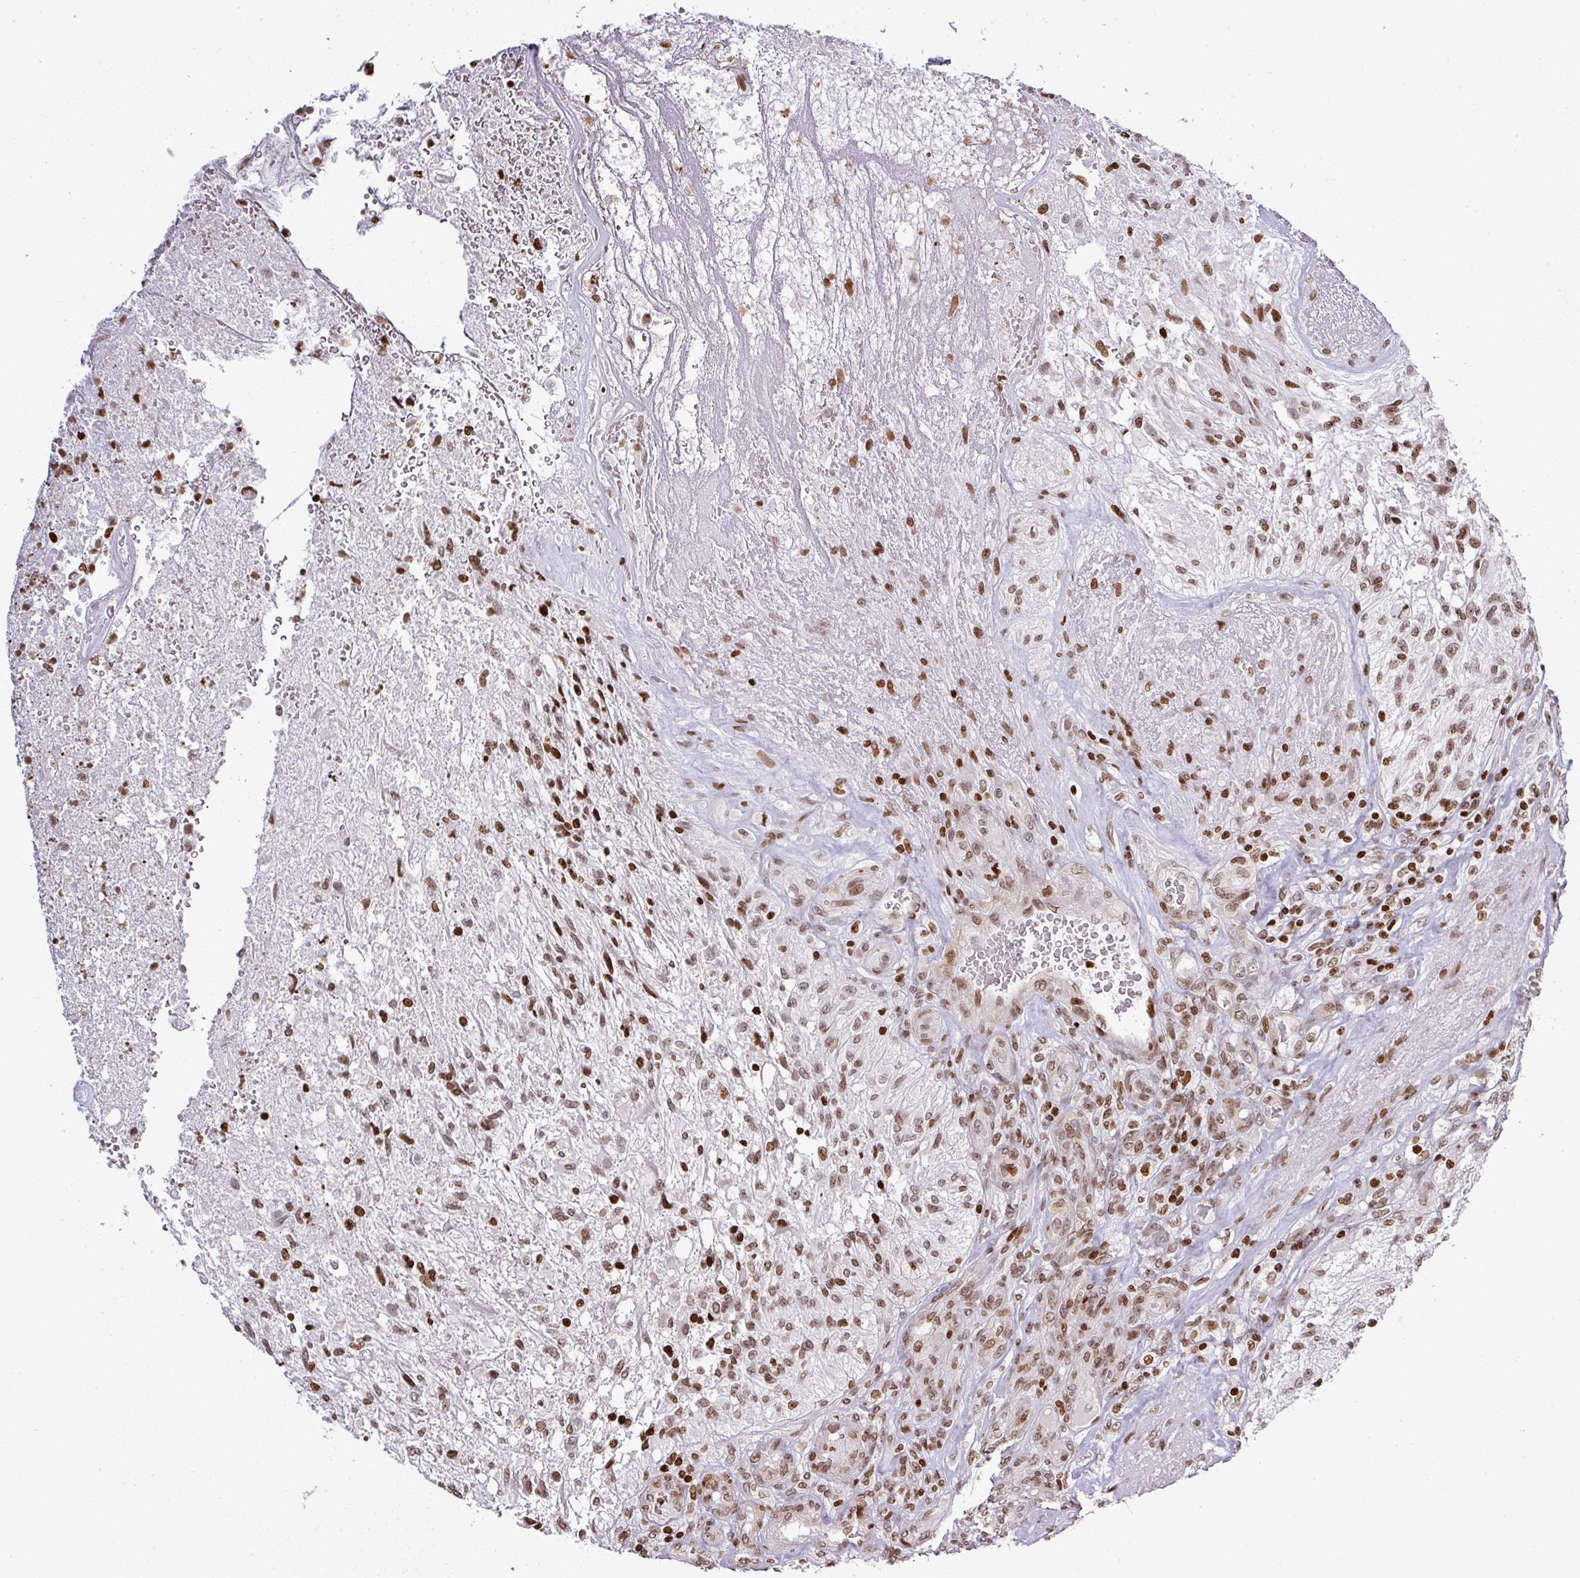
{"staining": {"intensity": "moderate", "quantity": ">75%", "location": "nuclear"}, "tissue": "glioma", "cell_type": "Tumor cells", "image_type": "cancer", "snomed": [{"axis": "morphology", "description": "Glioma, malignant, High grade"}, {"axis": "topography", "description": "Brain"}], "caption": "Immunohistochemical staining of glioma reveals moderate nuclear protein expression in approximately >75% of tumor cells. The staining was performed using DAB to visualize the protein expression in brown, while the nuclei were stained in blue with hematoxylin (Magnification: 20x).", "gene": "RASL11A", "patient": {"sex": "male", "age": 56}}